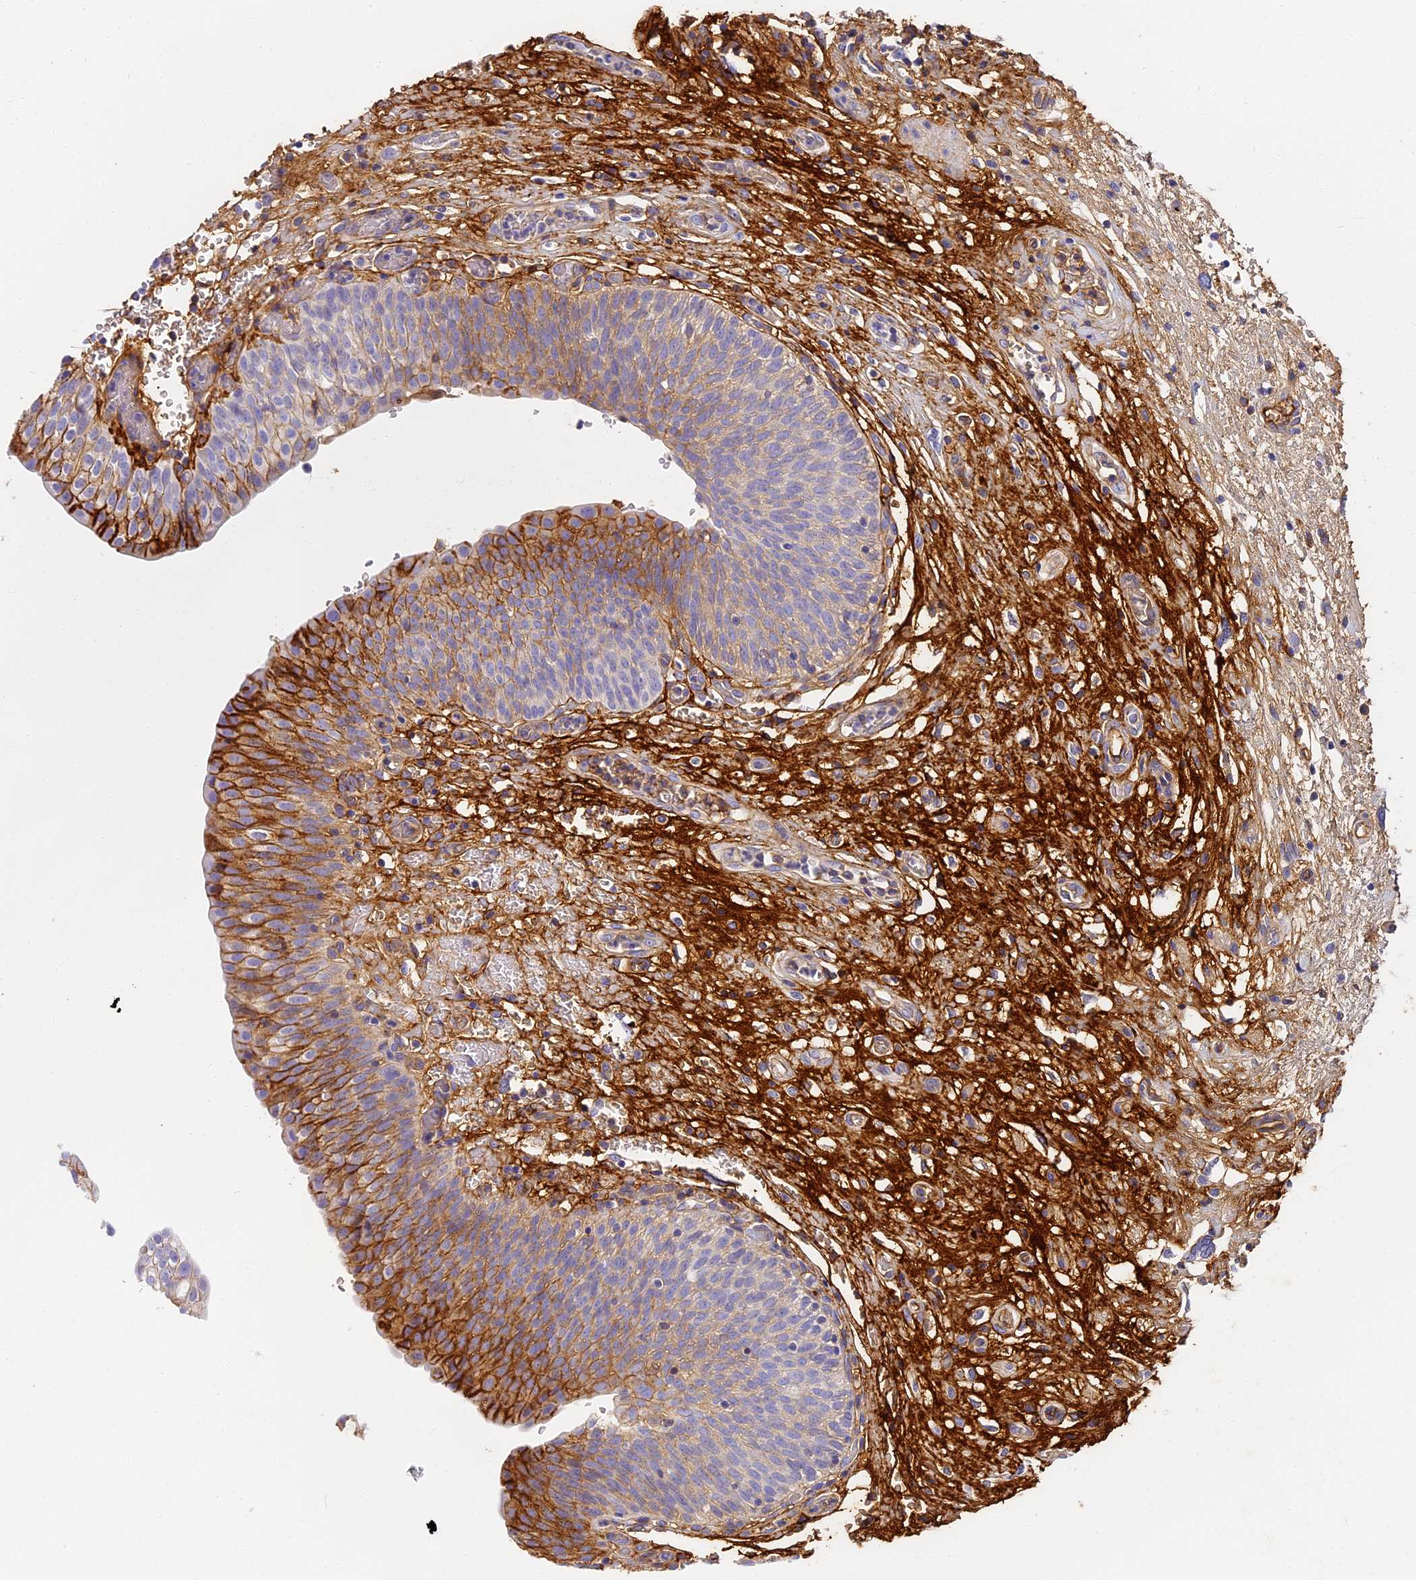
{"staining": {"intensity": "moderate", "quantity": "25%-75%", "location": "cytoplasmic/membranous"}, "tissue": "urinary bladder", "cell_type": "Urothelial cells", "image_type": "normal", "snomed": [{"axis": "morphology", "description": "Normal tissue, NOS"}, {"axis": "topography", "description": "Urinary bladder"}], "caption": "The immunohistochemical stain highlights moderate cytoplasmic/membranous staining in urothelial cells of benign urinary bladder.", "gene": "ITIH1", "patient": {"sex": "male", "age": 55}}